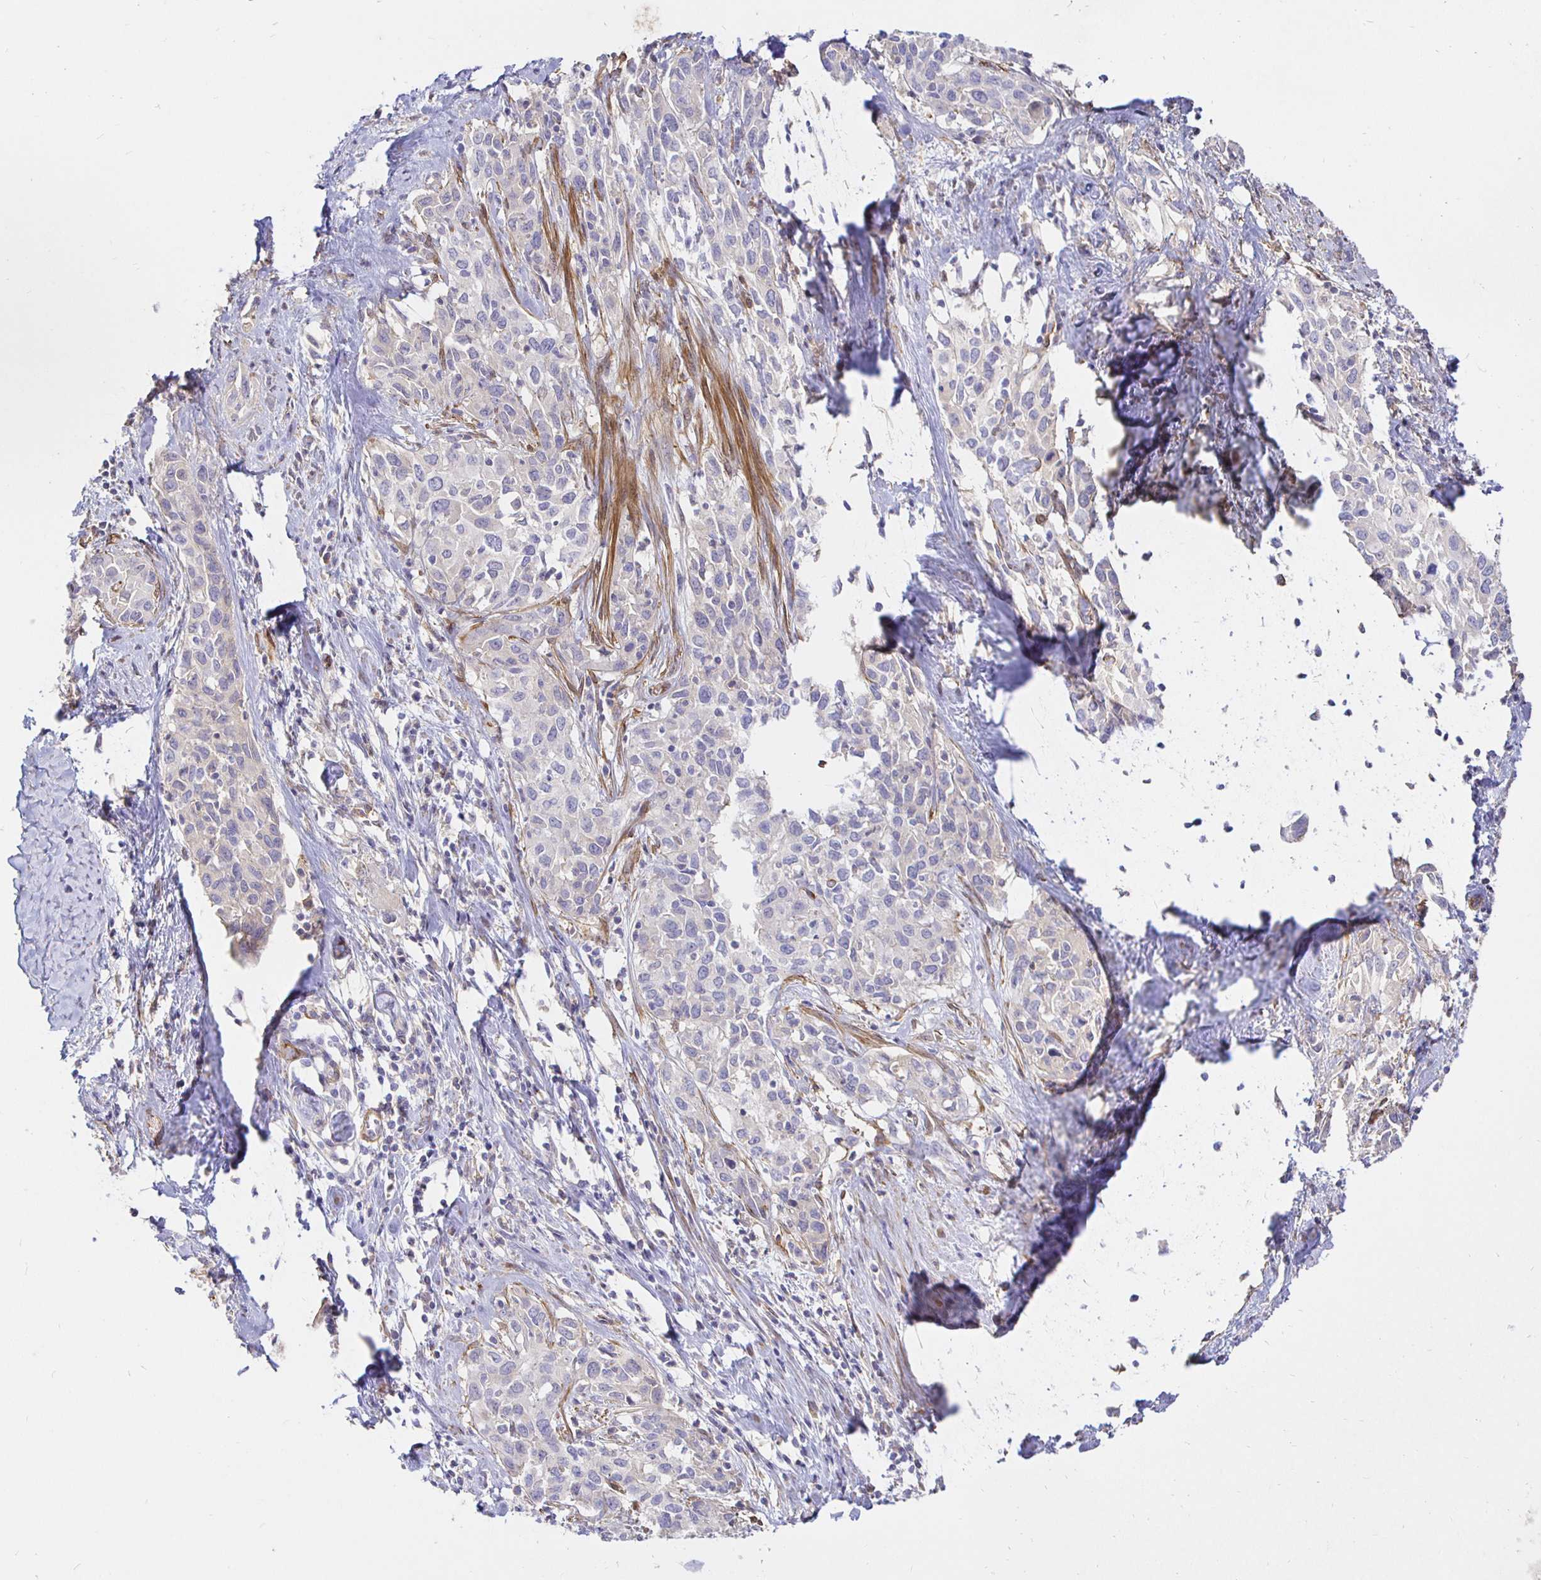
{"staining": {"intensity": "negative", "quantity": "none", "location": "none"}, "tissue": "cervical cancer", "cell_type": "Tumor cells", "image_type": "cancer", "snomed": [{"axis": "morphology", "description": "Squamous cell carcinoma, NOS"}, {"axis": "topography", "description": "Cervix"}], "caption": "The micrograph shows no staining of tumor cells in cervical cancer.", "gene": "PALM2AKAP2", "patient": {"sex": "female", "age": 51}}